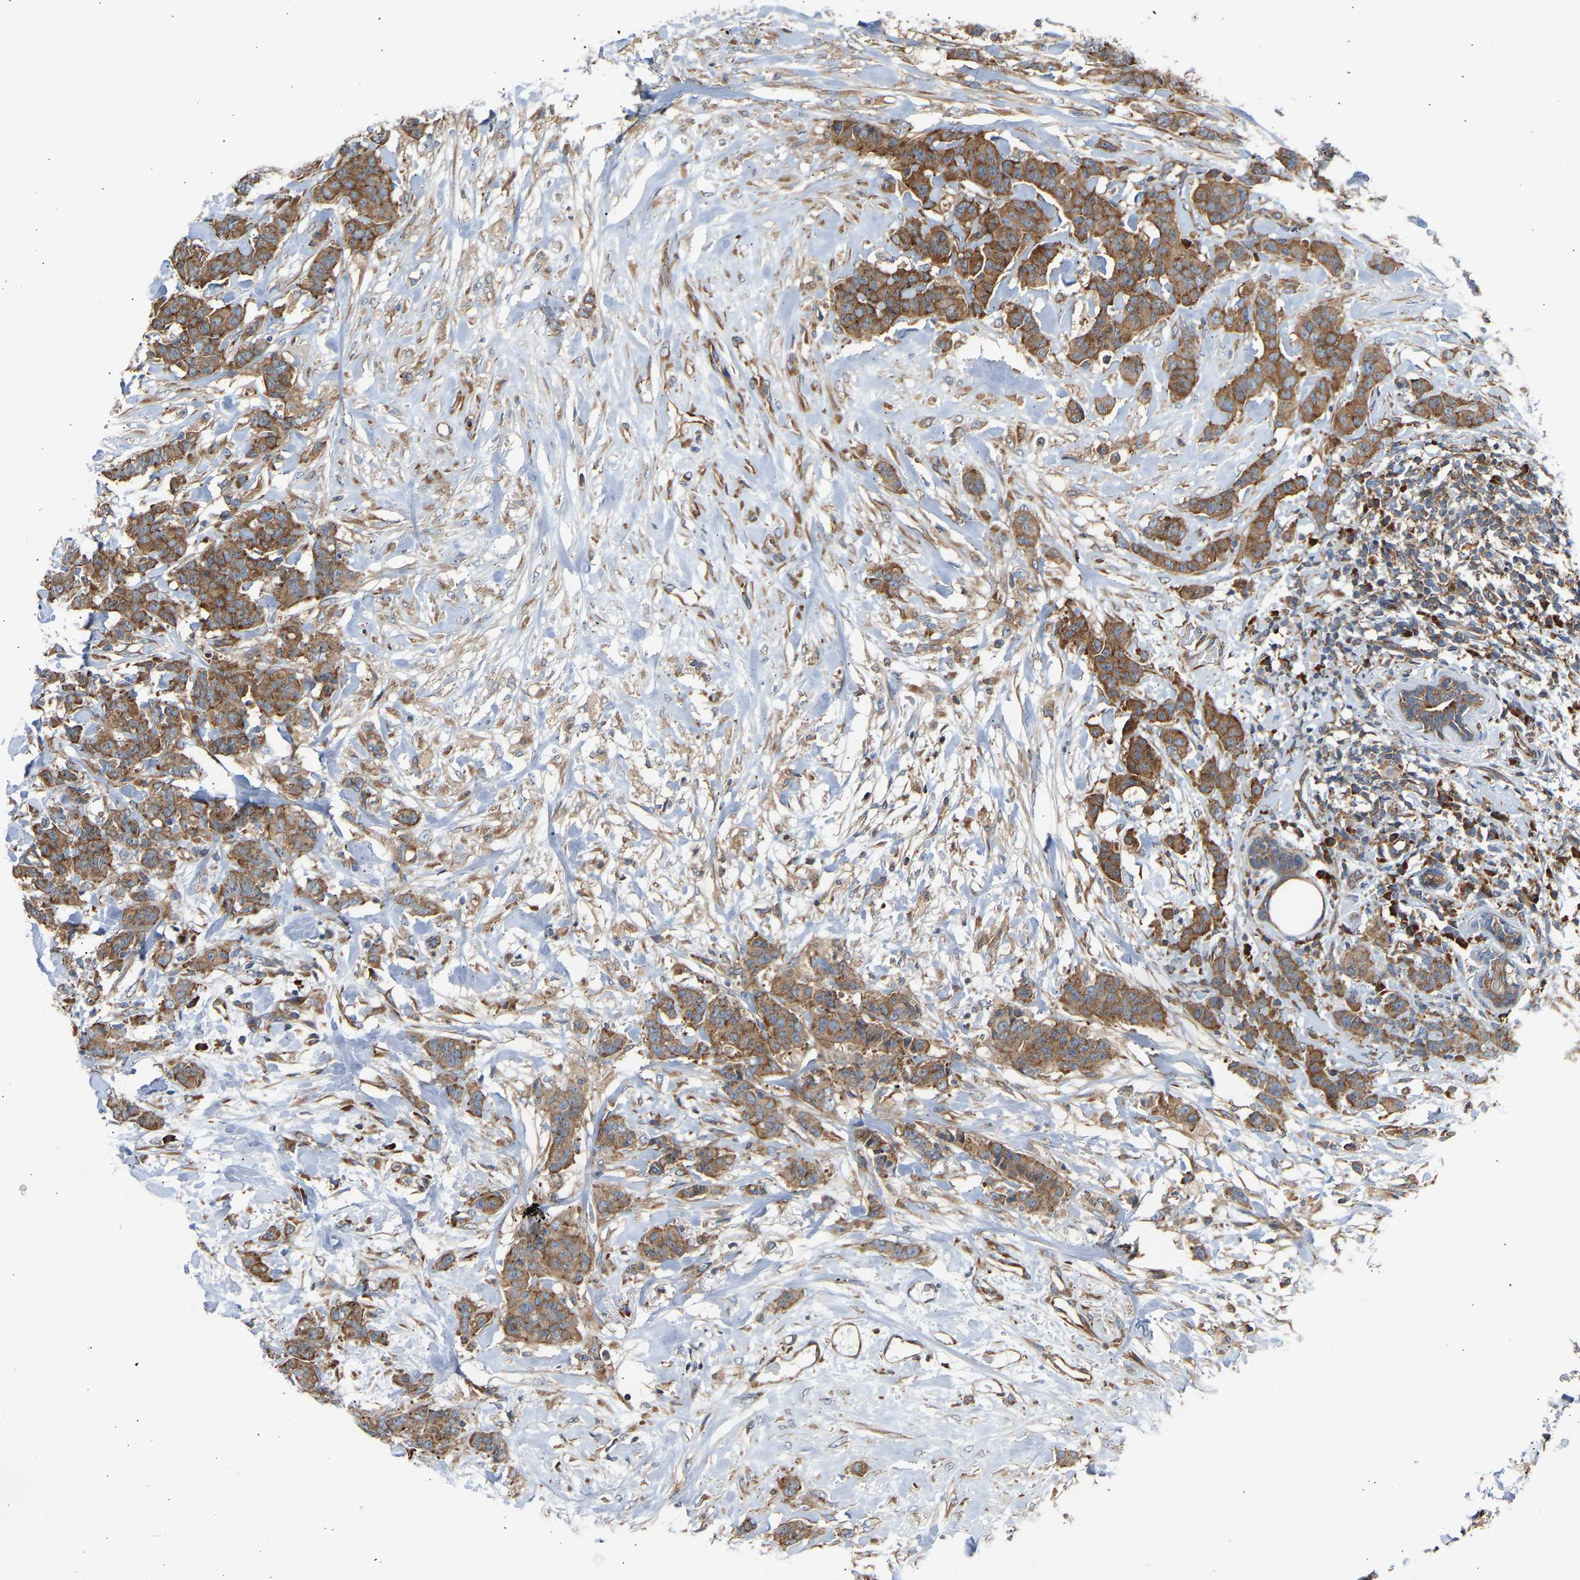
{"staining": {"intensity": "moderate", "quantity": ">75%", "location": "cytoplasmic/membranous"}, "tissue": "breast cancer", "cell_type": "Tumor cells", "image_type": "cancer", "snomed": [{"axis": "morphology", "description": "Normal tissue, NOS"}, {"axis": "morphology", "description": "Duct carcinoma"}, {"axis": "topography", "description": "Breast"}], "caption": "Immunohistochemical staining of human breast cancer (invasive ductal carcinoma) shows moderate cytoplasmic/membranous protein staining in about >75% of tumor cells.", "gene": "GCN1", "patient": {"sex": "female", "age": 40}}